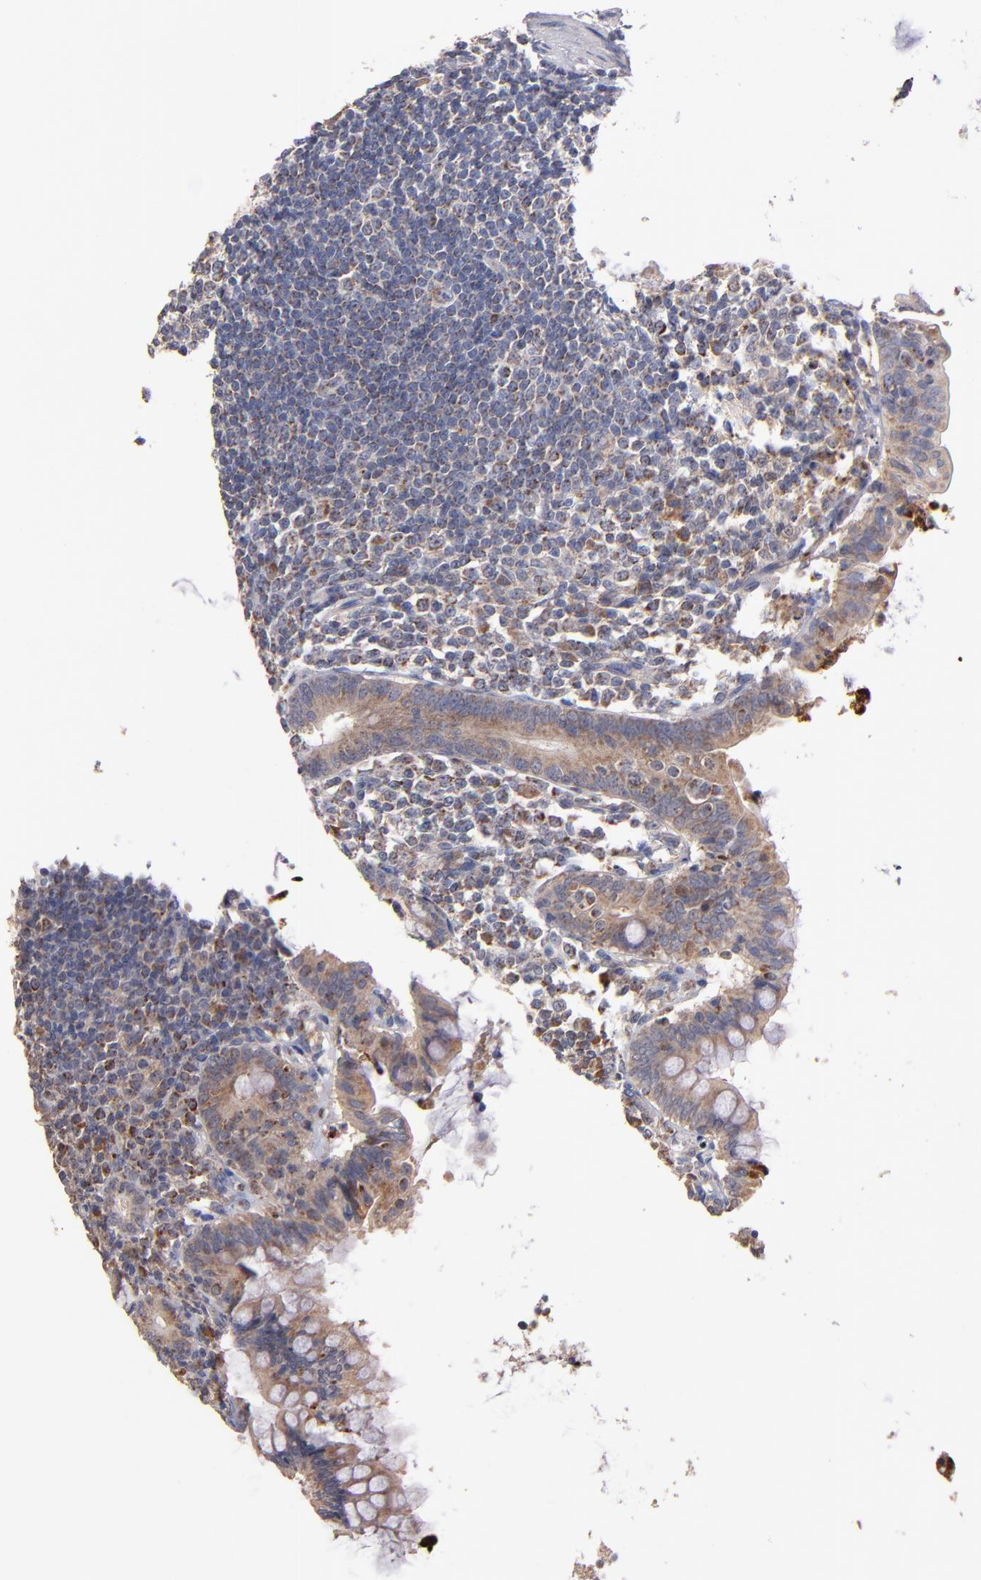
{"staining": {"intensity": "weak", "quantity": ">75%", "location": "cytoplasmic/membranous"}, "tissue": "appendix", "cell_type": "Glandular cells", "image_type": "normal", "snomed": [{"axis": "morphology", "description": "Normal tissue, NOS"}, {"axis": "topography", "description": "Appendix"}], "caption": "A photomicrograph of human appendix stained for a protein displays weak cytoplasmic/membranous brown staining in glandular cells. (DAB (3,3'-diaminobenzidine) = brown stain, brightfield microscopy at high magnification).", "gene": "DIABLO", "patient": {"sex": "female", "age": 66}}